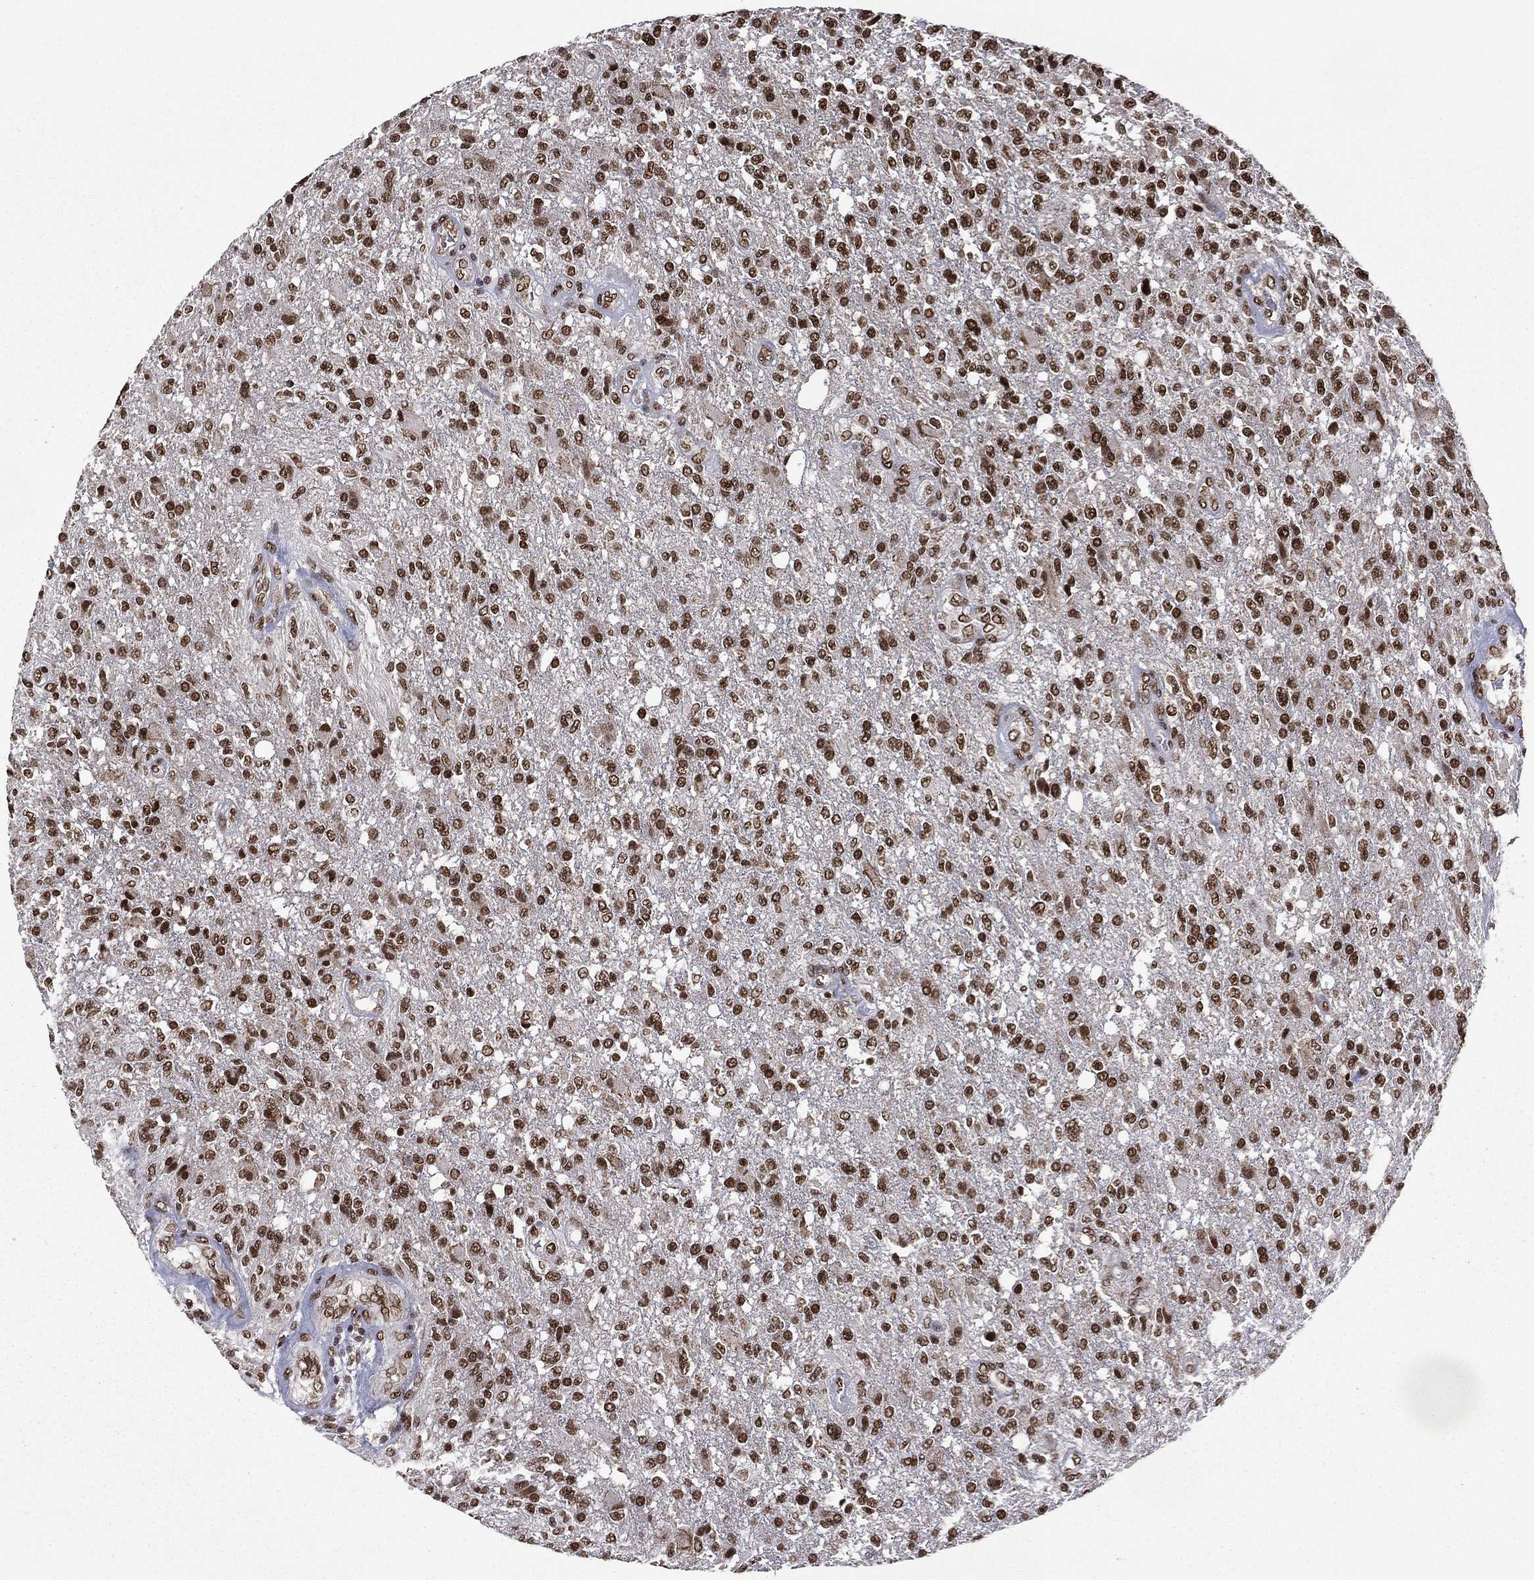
{"staining": {"intensity": "strong", "quantity": ">75%", "location": "nuclear"}, "tissue": "glioma", "cell_type": "Tumor cells", "image_type": "cancer", "snomed": [{"axis": "morphology", "description": "Glioma, malignant, High grade"}, {"axis": "topography", "description": "Brain"}], "caption": "Immunohistochemical staining of human malignant glioma (high-grade) shows high levels of strong nuclear protein positivity in about >75% of tumor cells. Using DAB (brown) and hematoxylin (blue) stains, captured at high magnification using brightfield microscopy.", "gene": "C5orf24", "patient": {"sex": "male", "age": 56}}